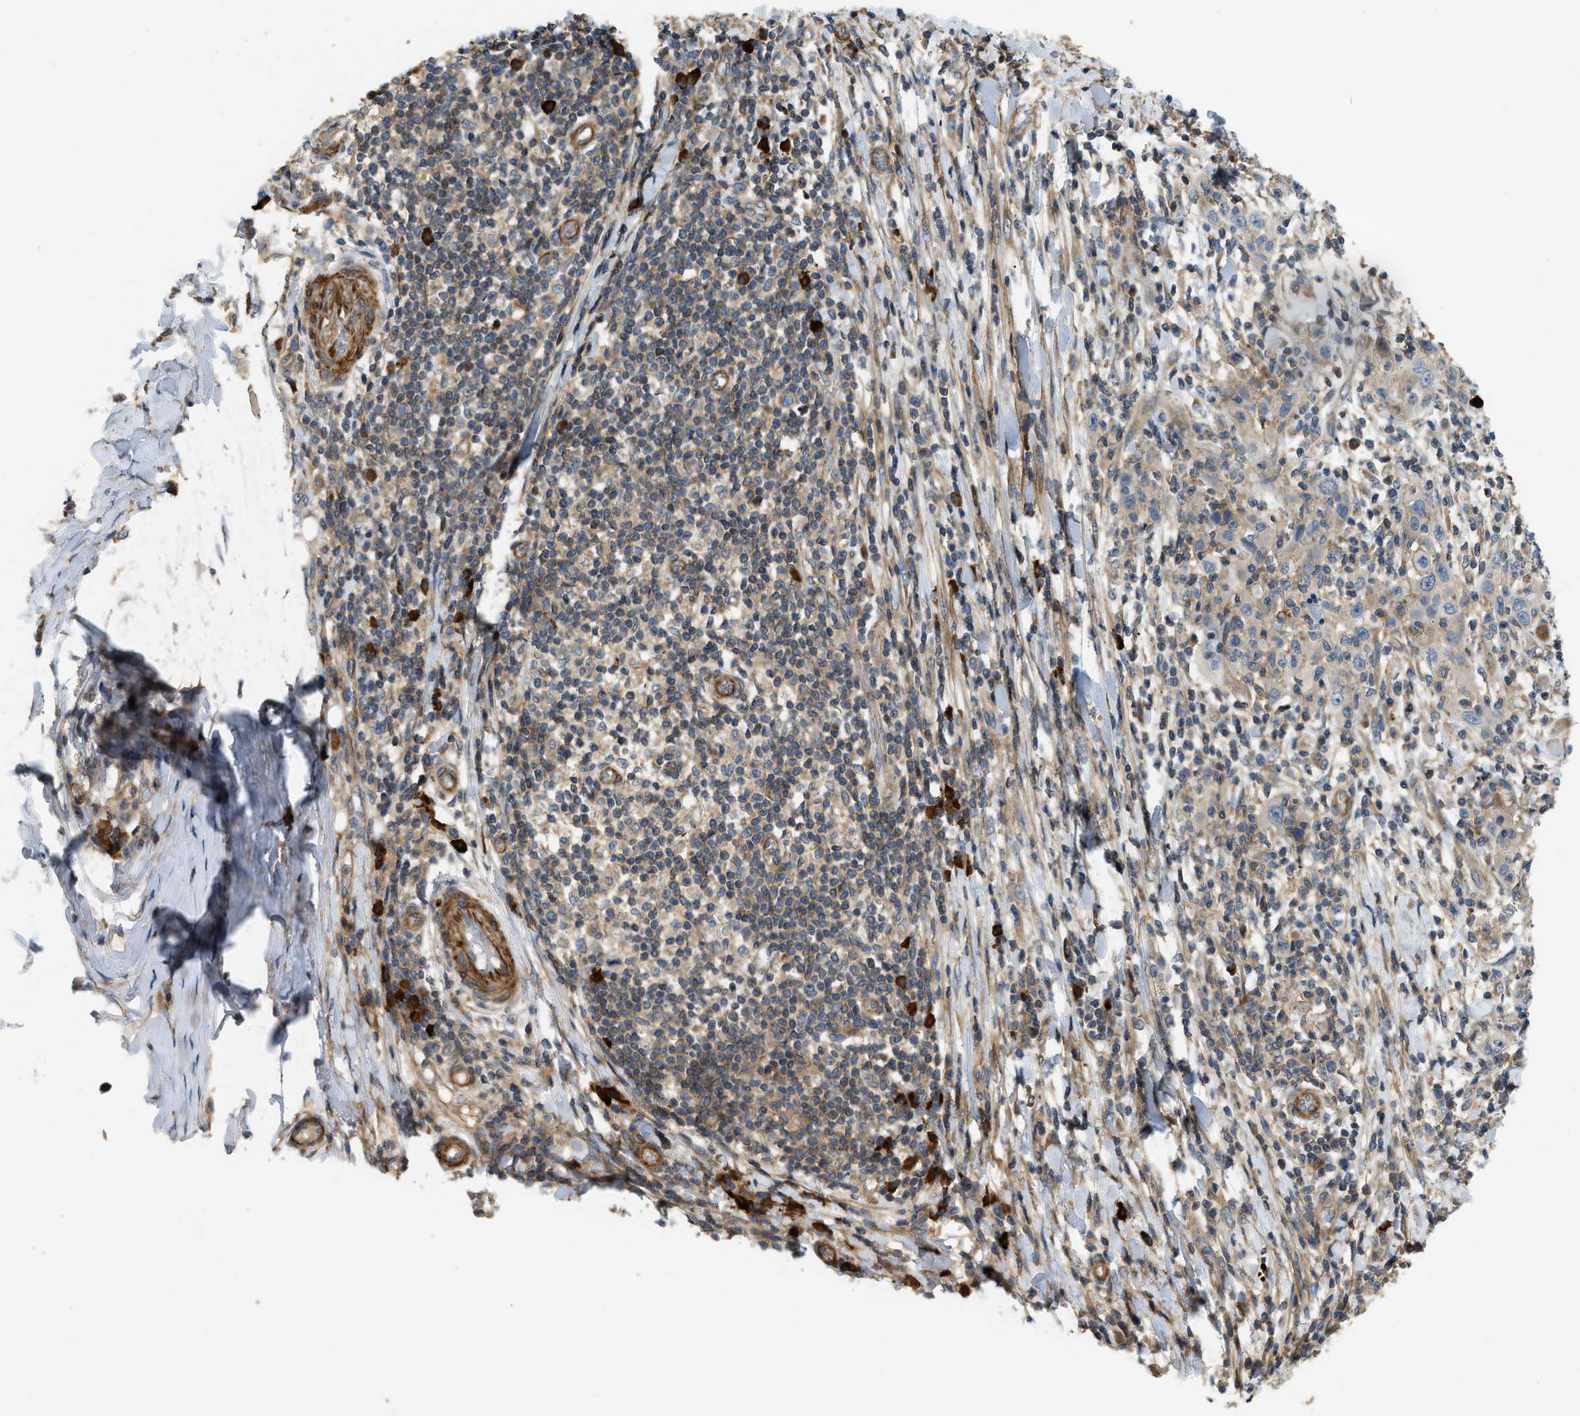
{"staining": {"intensity": "negative", "quantity": "none", "location": "none"}, "tissue": "skin cancer", "cell_type": "Tumor cells", "image_type": "cancer", "snomed": [{"axis": "morphology", "description": "Squamous cell carcinoma, NOS"}, {"axis": "topography", "description": "Skin"}], "caption": "The micrograph displays no significant positivity in tumor cells of squamous cell carcinoma (skin).", "gene": "BTN3A2", "patient": {"sex": "female", "age": 88}}